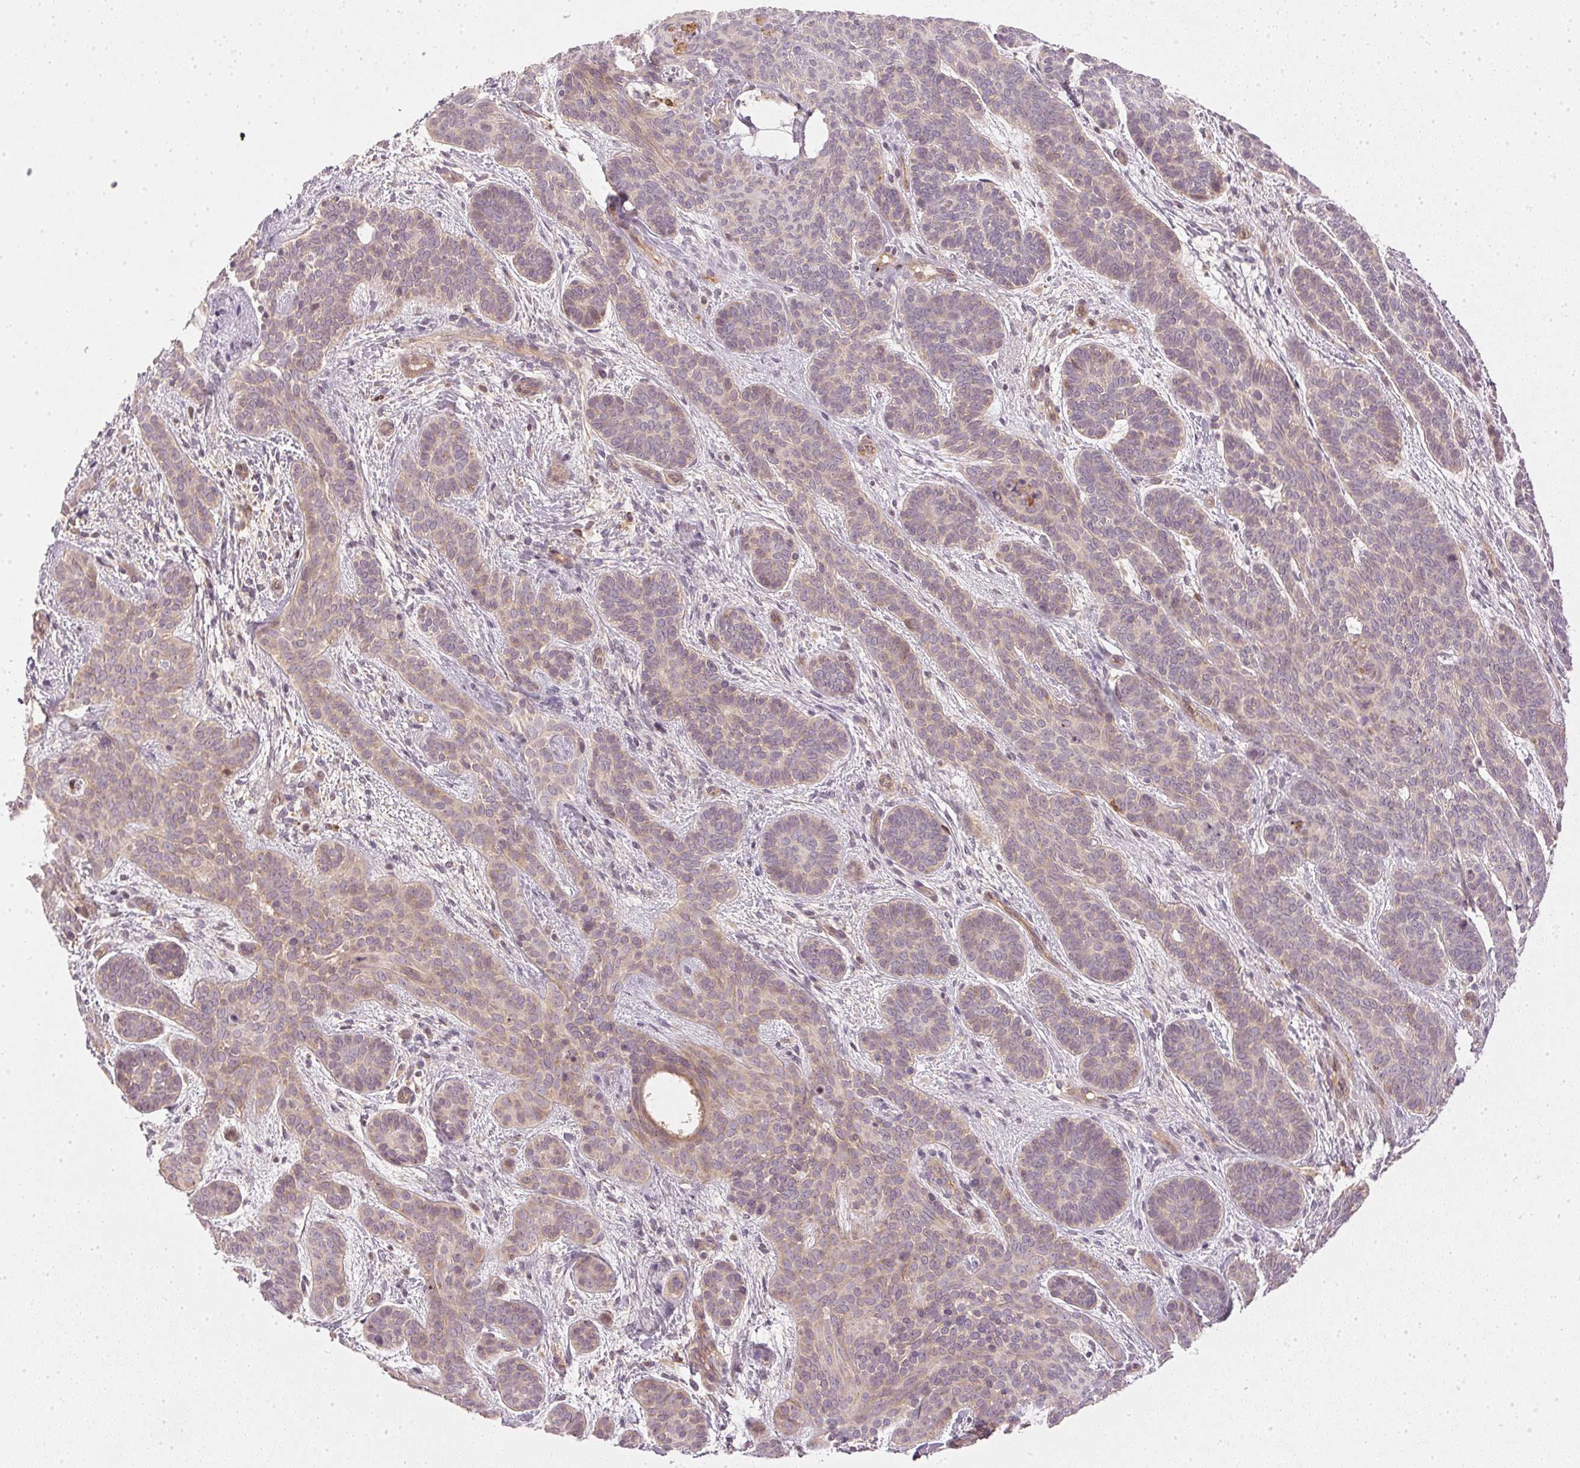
{"staining": {"intensity": "weak", "quantity": "25%-75%", "location": "cytoplasmic/membranous"}, "tissue": "skin cancer", "cell_type": "Tumor cells", "image_type": "cancer", "snomed": [{"axis": "morphology", "description": "Basal cell carcinoma"}, {"axis": "topography", "description": "Skin"}], "caption": "Protein analysis of skin cancer (basal cell carcinoma) tissue displays weak cytoplasmic/membranous positivity in approximately 25%-75% of tumor cells.", "gene": "NADK2", "patient": {"sex": "female", "age": 82}}